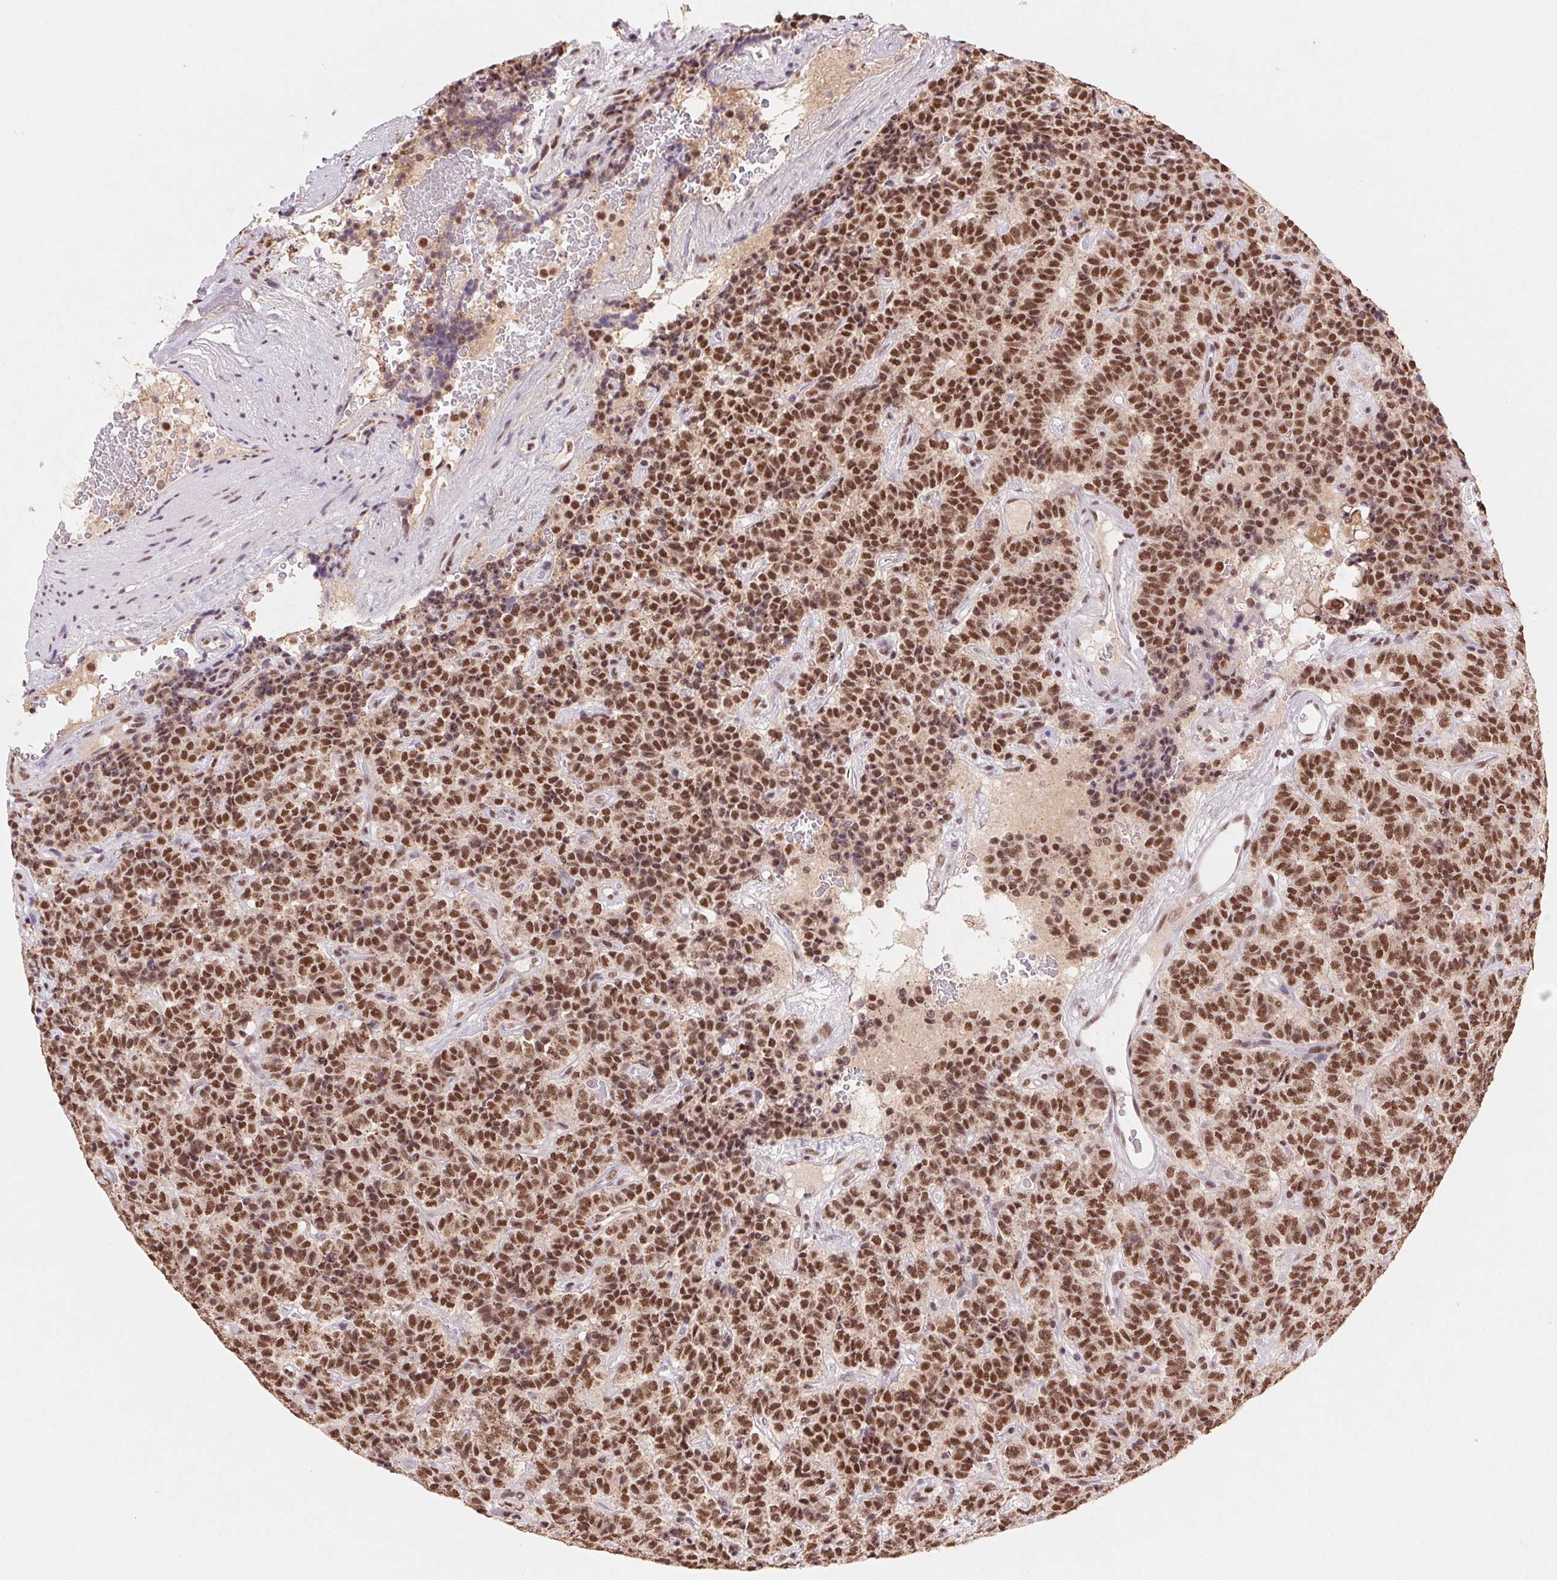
{"staining": {"intensity": "strong", "quantity": ">75%", "location": "nuclear"}, "tissue": "carcinoid", "cell_type": "Tumor cells", "image_type": "cancer", "snomed": [{"axis": "morphology", "description": "Carcinoid, malignant, NOS"}, {"axis": "topography", "description": "Pancreas"}], "caption": "Immunohistochemistry (IHC) image of human carcinoid stained for a protein (brown), which reveals high levels of strong nuclear expression in about >75% of tumor cells.", "gene": "SNRPG", "patient": {"sex": "male", "age": 36}}